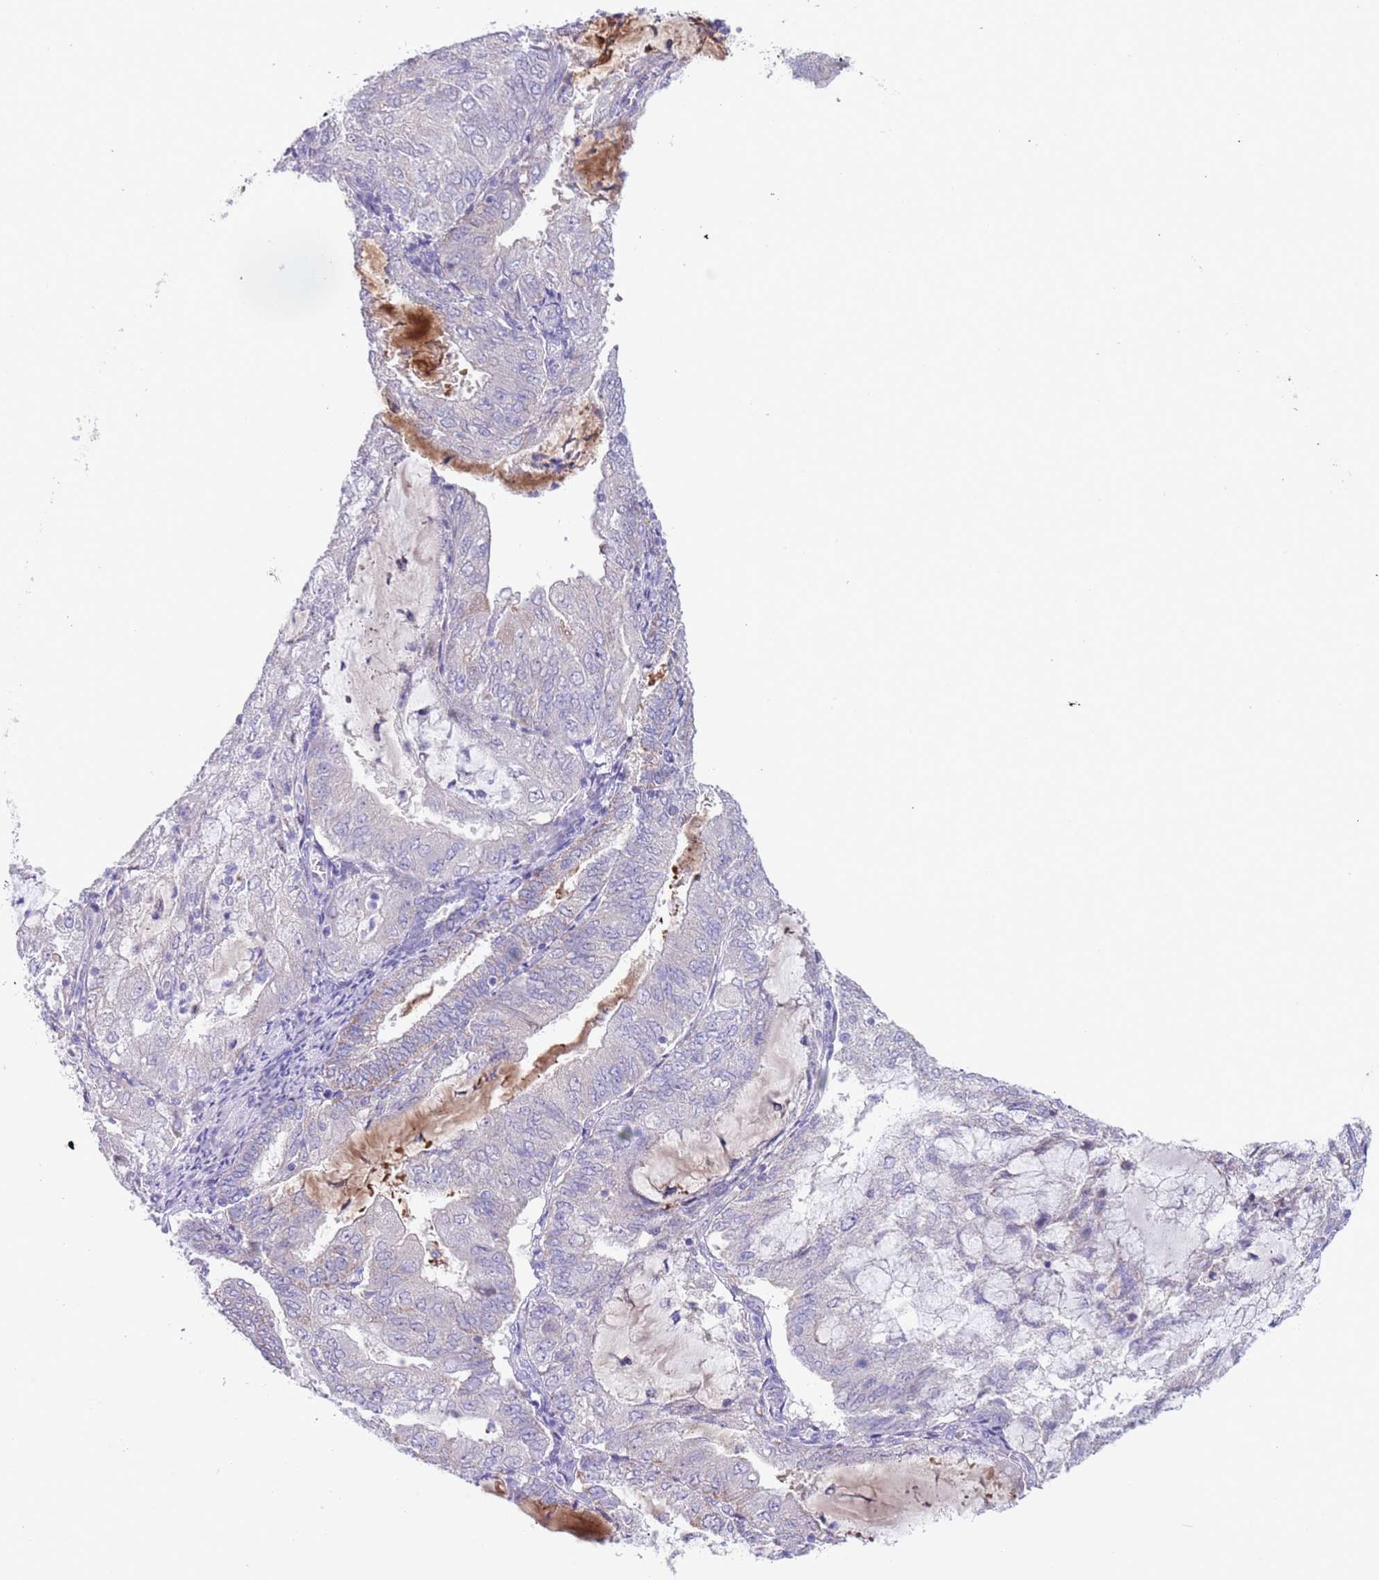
{"staining": {"intensity": "negative", "quantity": "none", "location": "none"}, "tissue": "endometrial cancer", "cell_type": "Tumor cells", "image_type": "cancer", "snomed": [{"axis": "morphology", "description": "Adenocarcinoma, NOS"}, {"axis": "topography", "description": "Endometrium"}], "caption": "Tumor cells show no significant expression in endometrial adenocarcinoma.", "gene": "SPIRE2", "patient": {"sex": "female", "age": 81}}